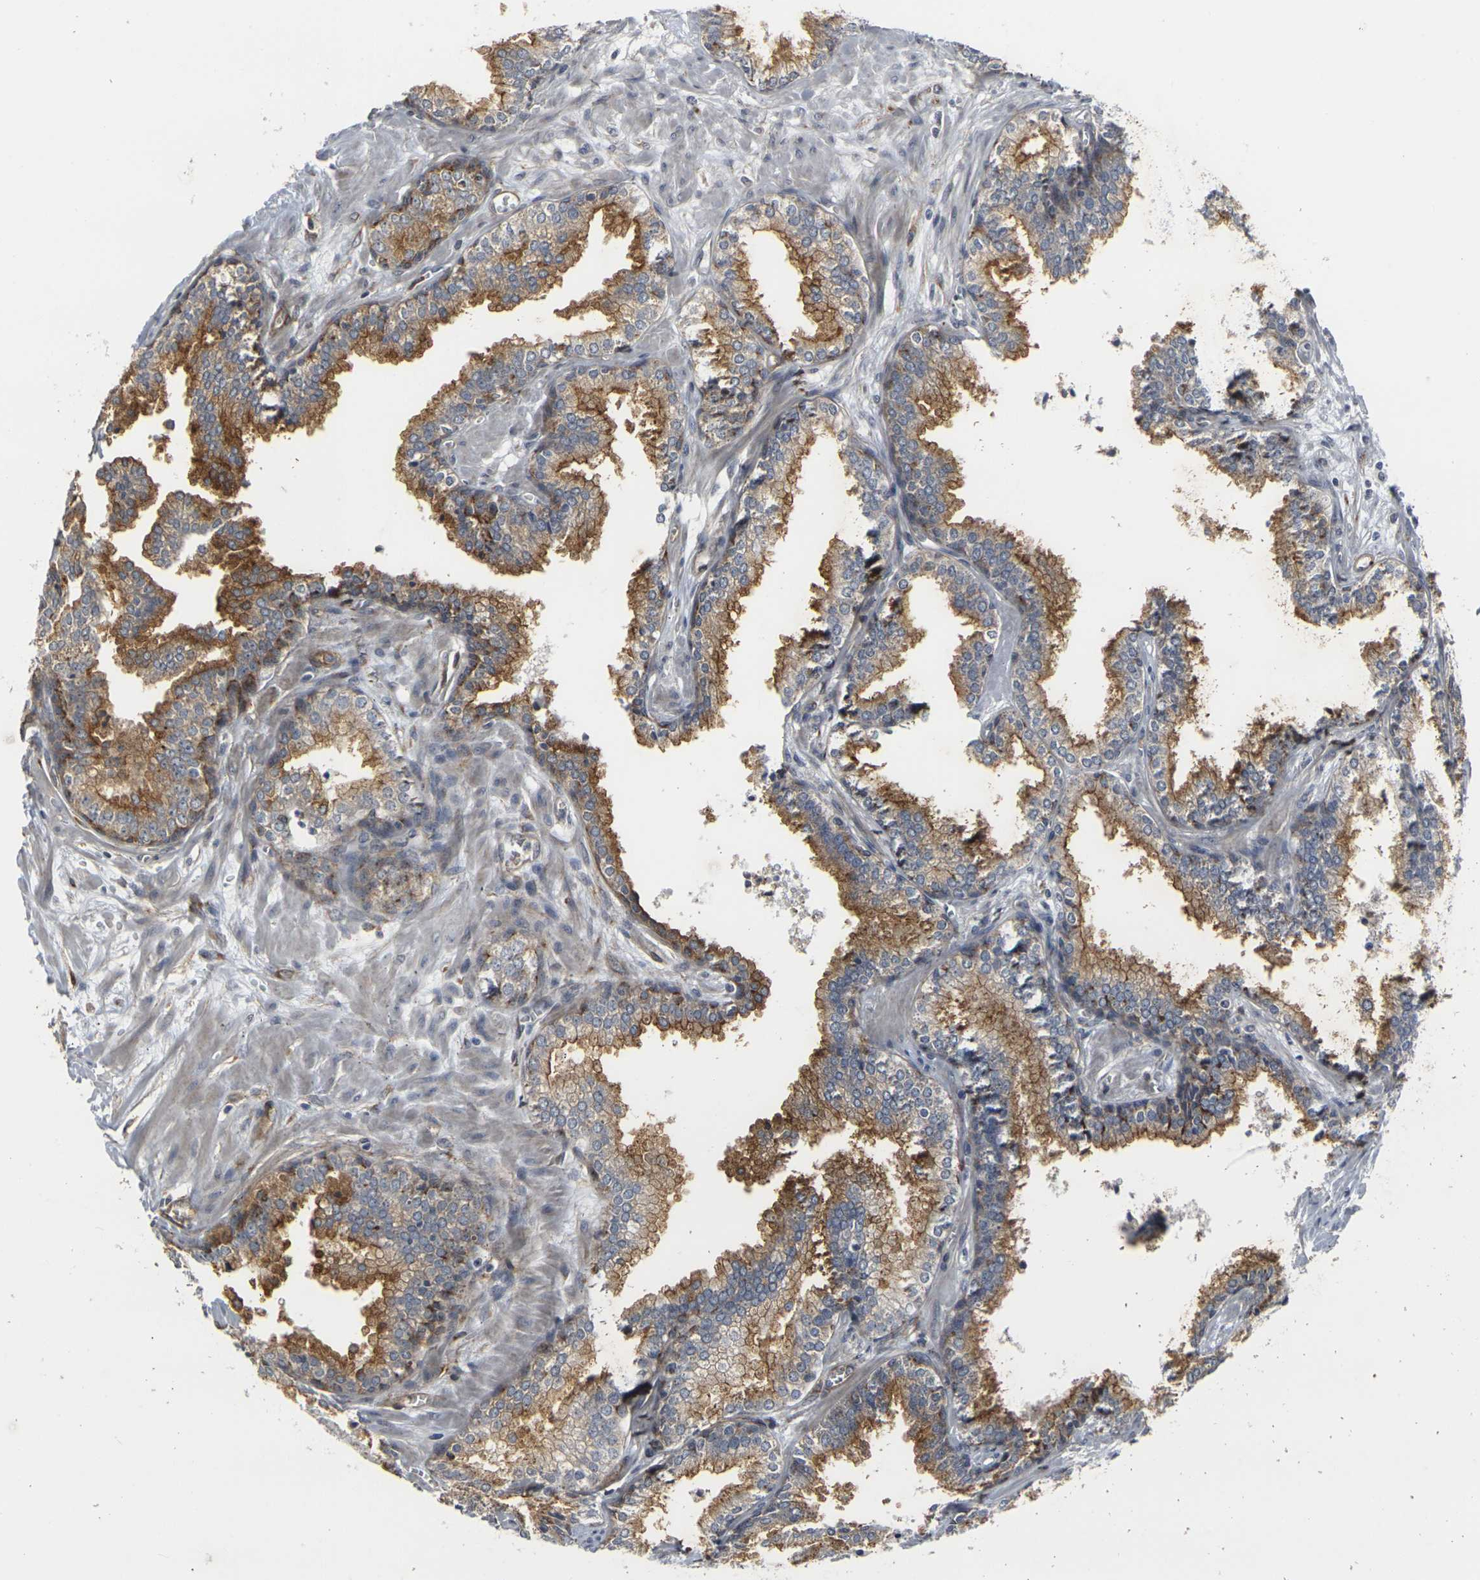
{"staining": {"intensity": "moderate", "quantity": ">75%", "location": "cytoplasmic/membranous"}, "tissue": "prostate cancer", "cell_type": "Tumor cells", "image_type": "cancer", "snomed": [{"axis": "morphology", "description": "Adenocarcinoma, Low grade"}, {"axis": "topography", "description": "Prostate"}], "caption": "Prostate cancer (low-grade adenocarcinoma) stained with a brown dye displays moderate cytoplasmic/membranous positive staining in about >75% of tumor cells.", "gene": "MYOF", "patient": {"sex": "male", "age": 60}}